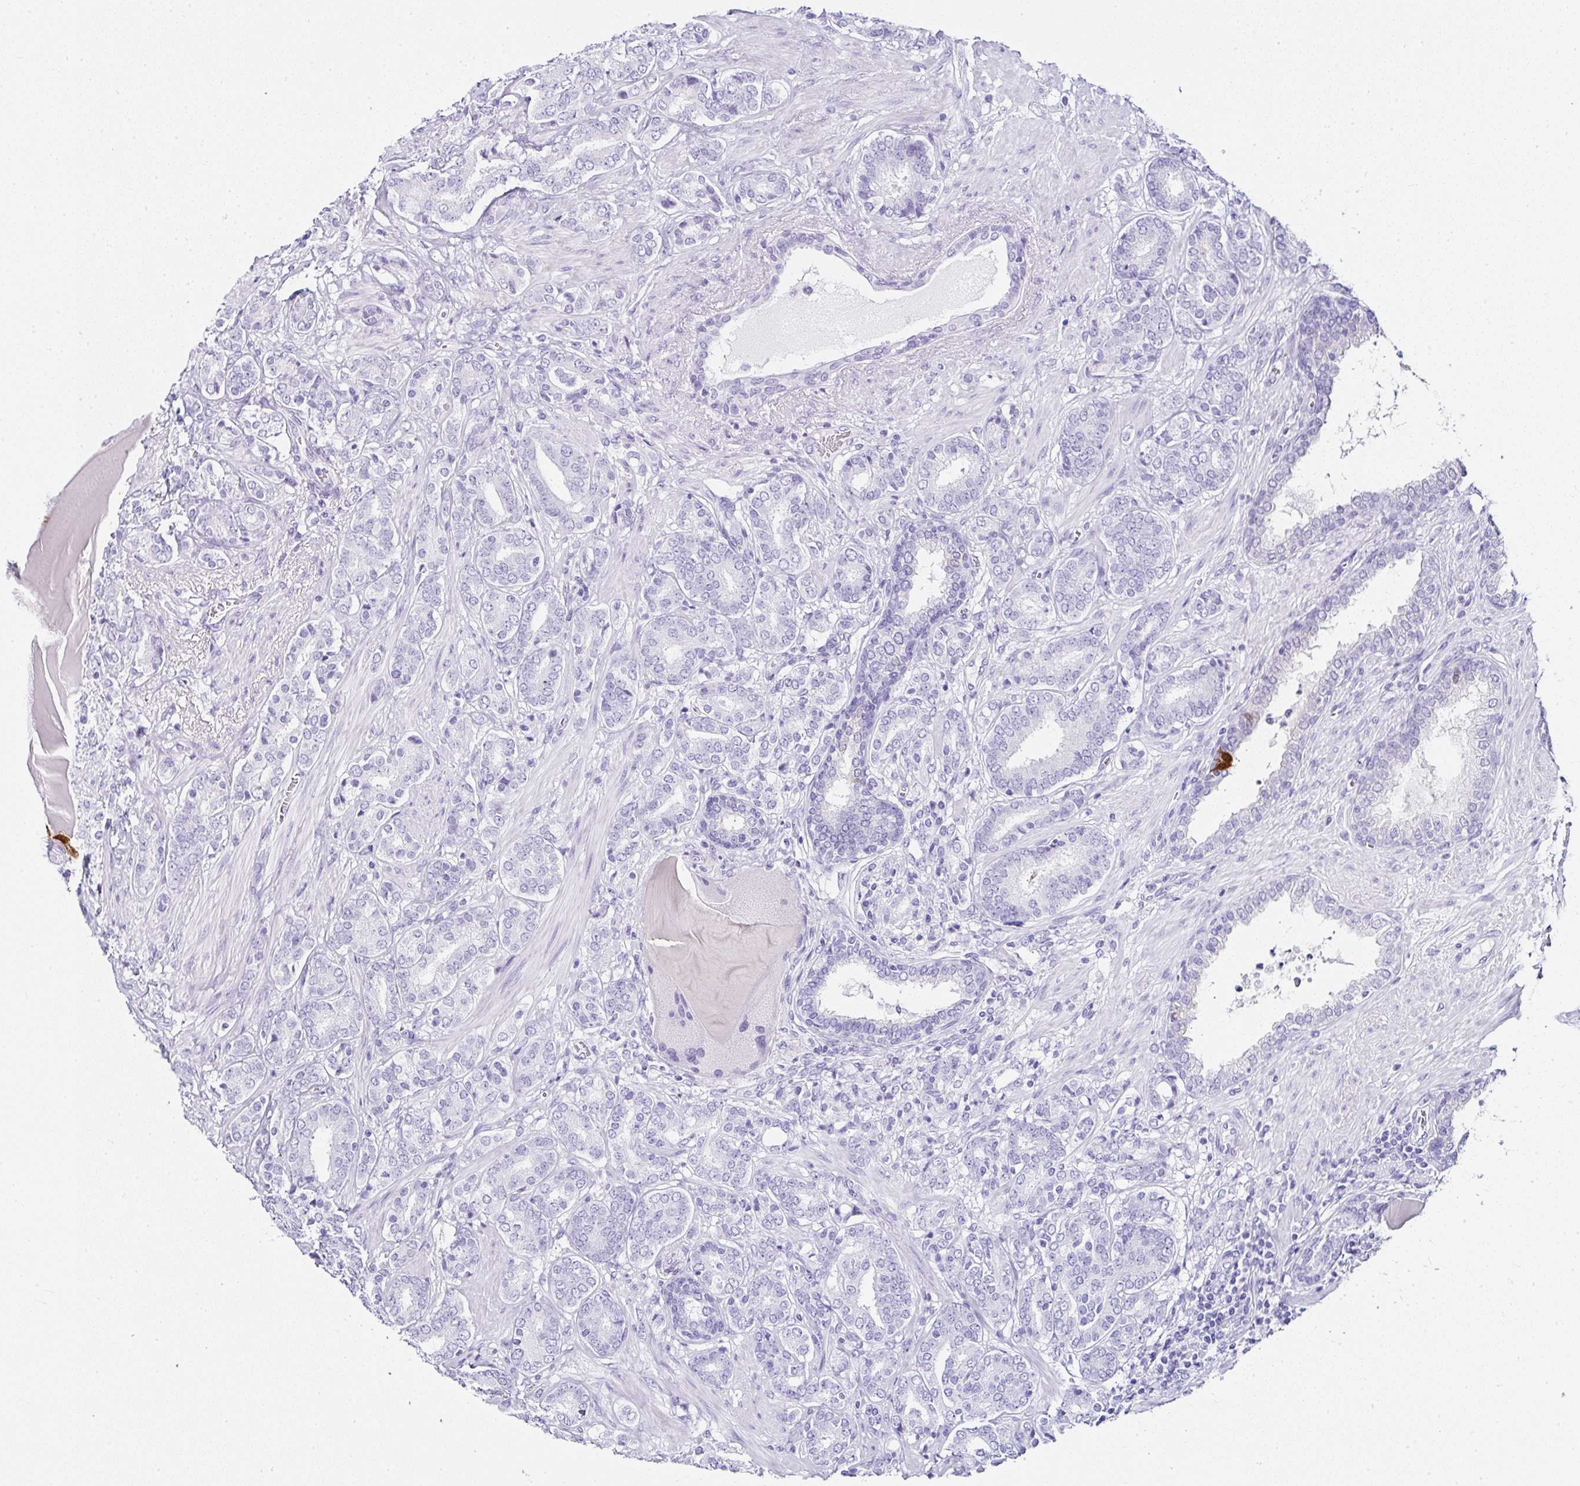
{"staining": {"intensity": "negative", "quantity": "none", "location": "none"}, "tissue": "prostate cancer", "cell_type": "Tumor cells", "image_type": "cancer", "snomed": [{"axis": "morphology", "description": "Adenocarcinoma, High grade"}, {"axis": "topography", "description": "Prostate"}], "caption": "Tumor cells are negative for protein expression in human adenocarcinoma (high-grade) (prostate).", "gene": "SERPINB3", "patient": {"sex": "male", "age": 62}}